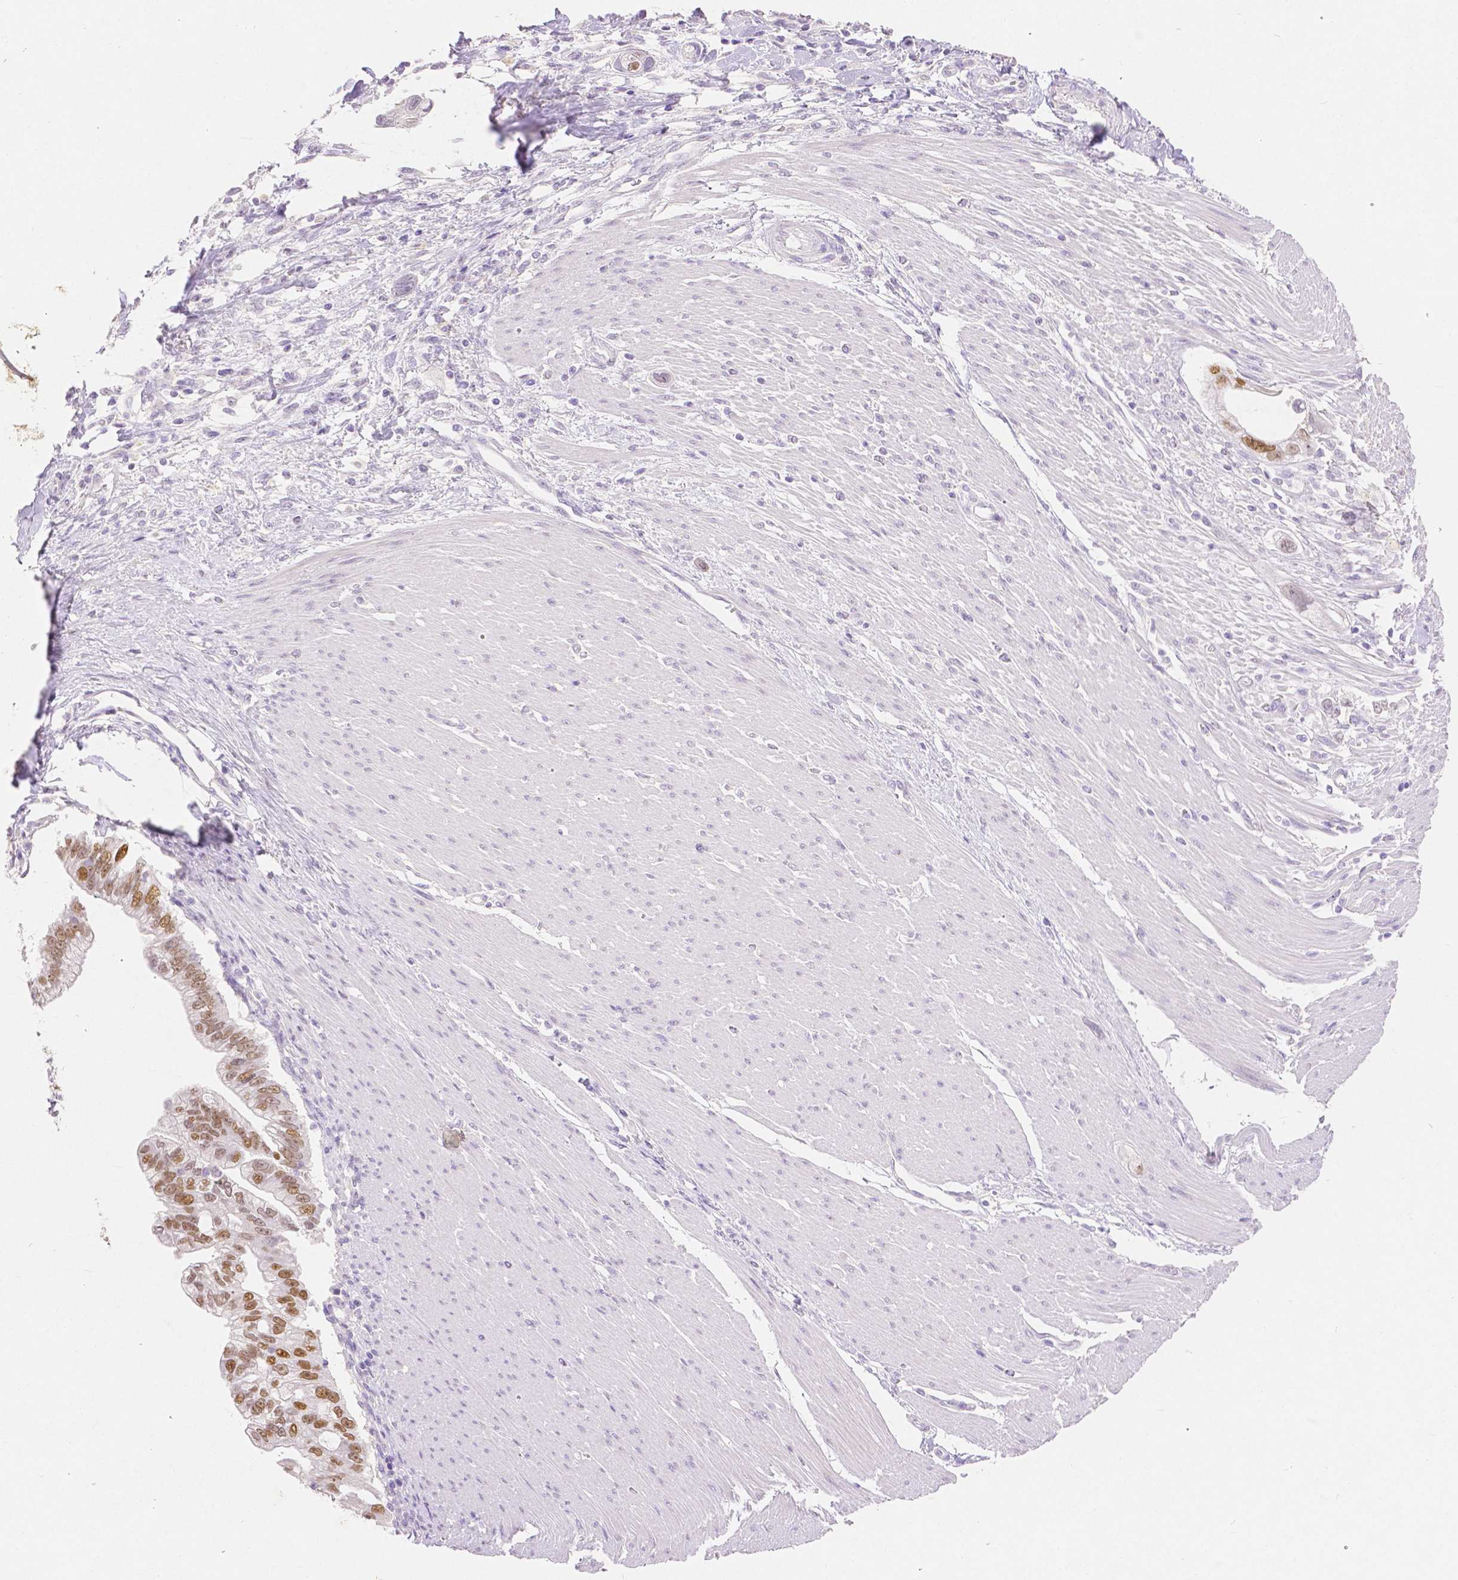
{"staining": {"intensity": "moderate", "quantity": ">75%", "location": "nuclear"}, "tissue": "pancreatic cancer", "cell_type": "Tumor cells", "image_type": "cancer", "snomed": [{"axis": "morphology", "description": "Adenocarcinoma, NOS"}, {"axis": "topography", "description": "Pancreas"}], "caption": "Adenocarcinoma (pancreatic) was stained to show a protein in brown. There is medium levels of moderate nuclear staining in approximately >75% of tumor cells. Using DAB (brown) and hematoxylin (blue) stains, captured at high magnification using brightfield microscopy.", "gene": "HNF1B", "patient": {"sex": "male", "age": 70}}